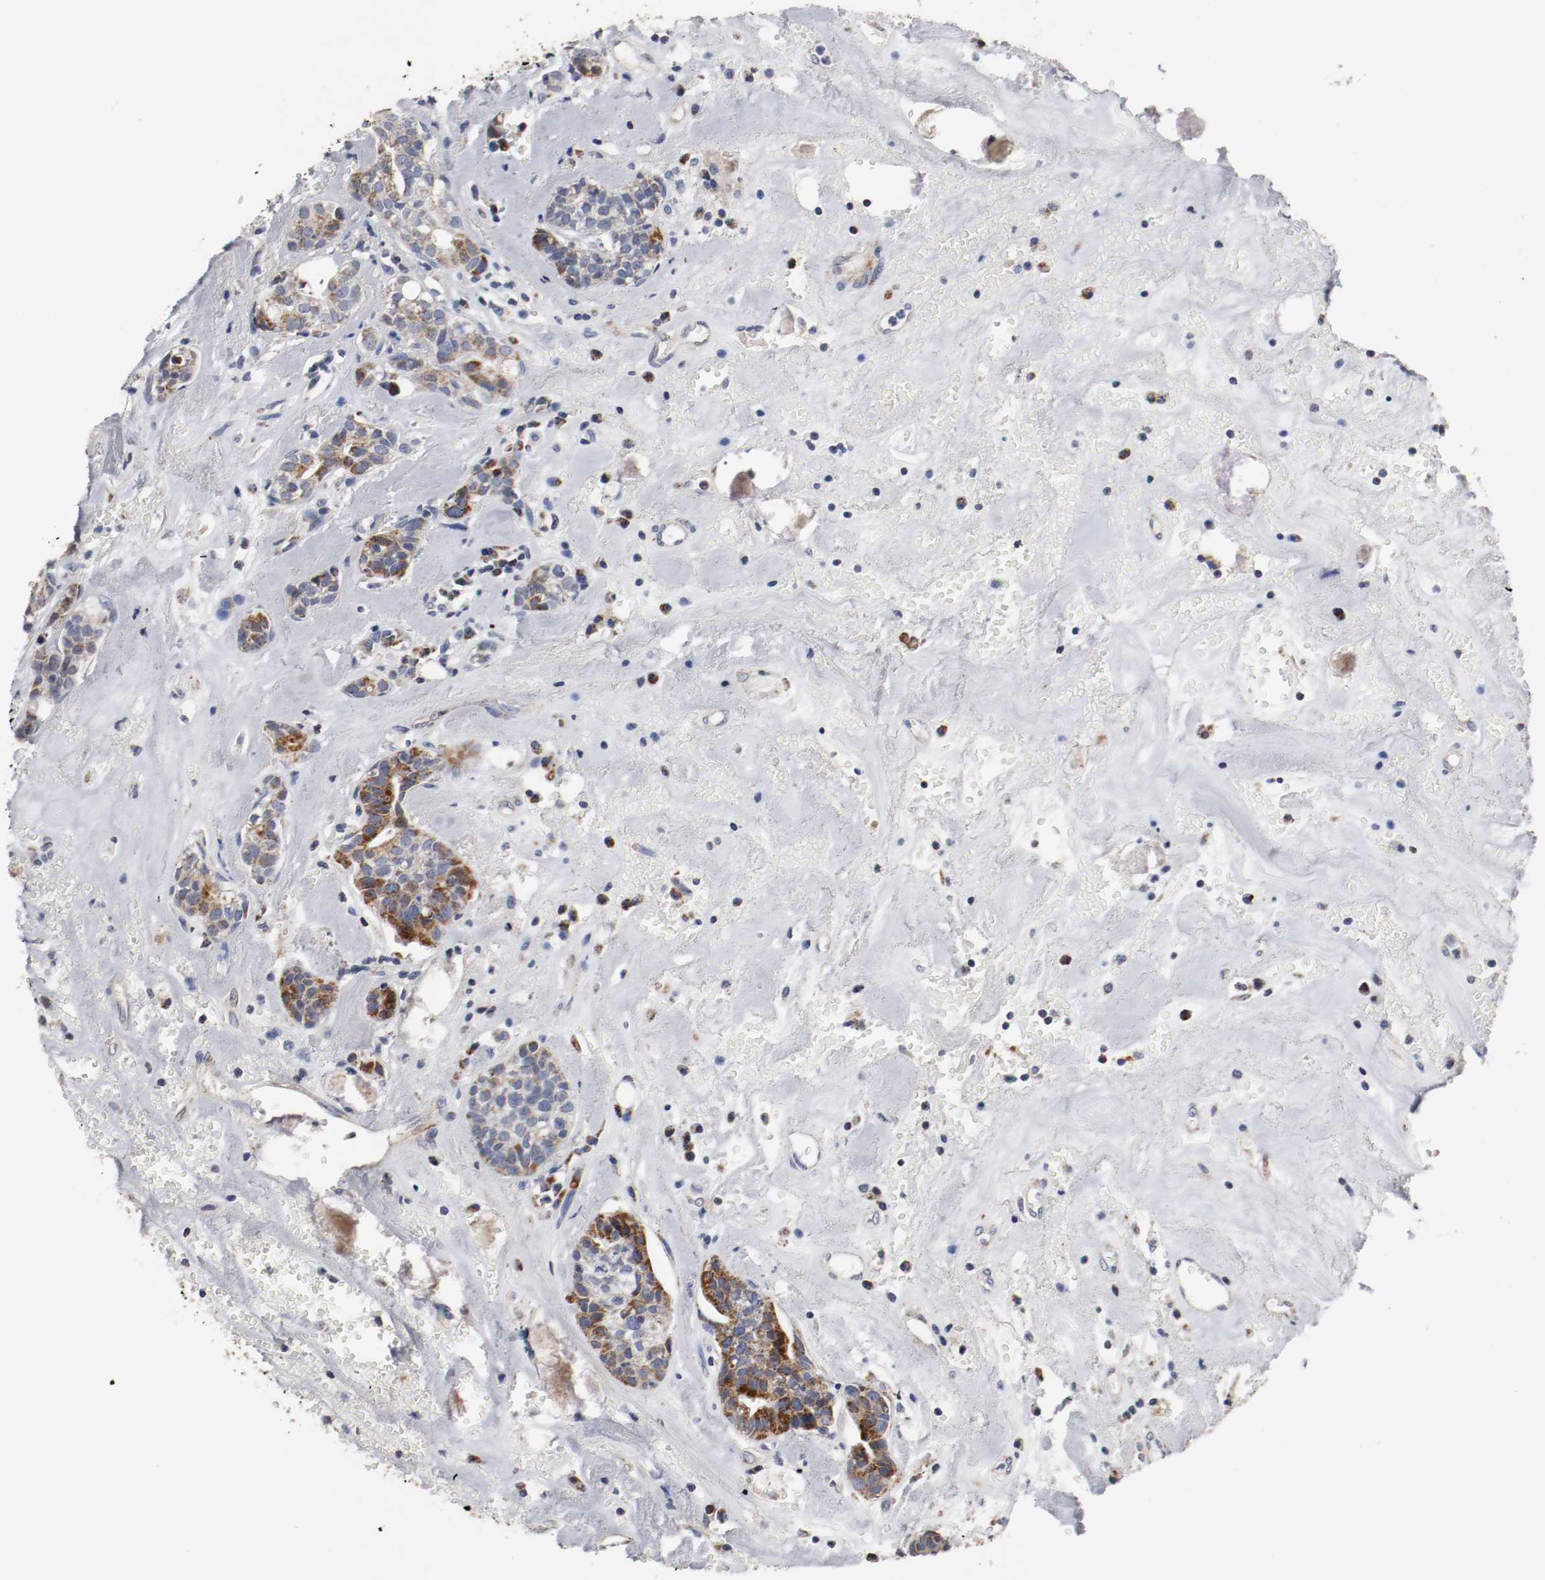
{"staining": {"intensity": "moderate", "quantity": "25%-75%", "location": "cytoplasmic/membranous"}, "tissue": "head and neck cancer", "cell_type": "Tumor cells", "image_type": "cancer", "snomed": [{"axis": "morphology", "description": "Adenocarcinoma, NOS"}, {"axis": "topography", "description": "Salivary gland"}, {"axis": "topography", "description": "Head-Neck"}], "caption": "Immunohistochemical staining of head and neck cancer (adenocarcinoma) exhibits moderate cytoplasmic/membranous protein expression in approximately 25%-75% of tumor cells.", "gene": "TUBD1", "patient": {"sex": "female", "age": 65}}